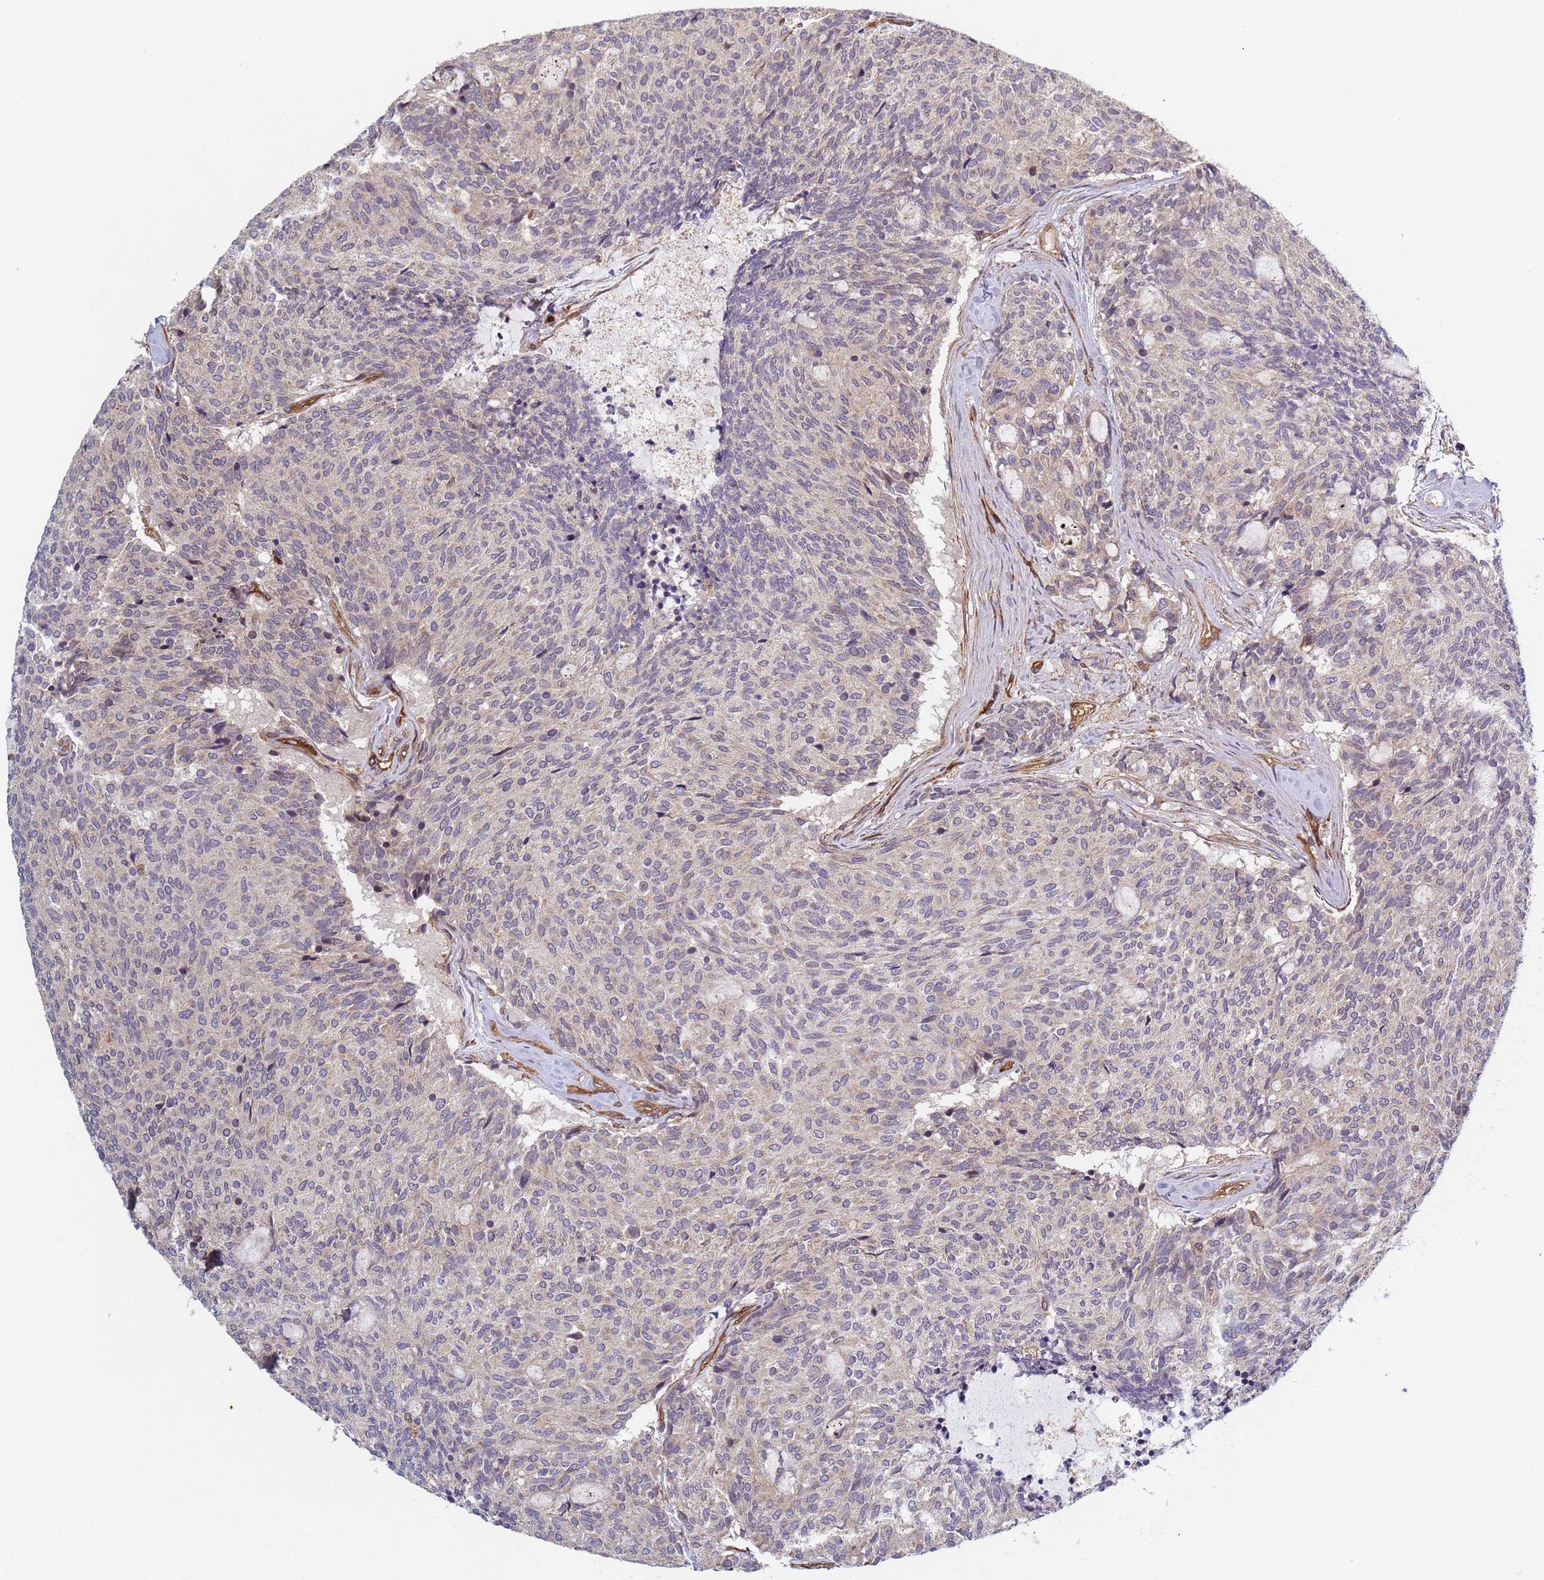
{"staining": {"intensity": "negative", "quantity": "none", "location": "none"}, "tissue": "carcinoid", "cell_type": "Tumor cells", "image_type": "cancer", "snomed": [{"axis": "morphology", "description": "Carcinoid, malignant, NOS"}, {"axis": "topography", "description": "Pancreas"}], "caption": "A photomicrograph of human malignant carcinoid is negative for staining in tumor cells.", "gene": "C8orf34", "patient": {"sex": "female", "age": 54}}